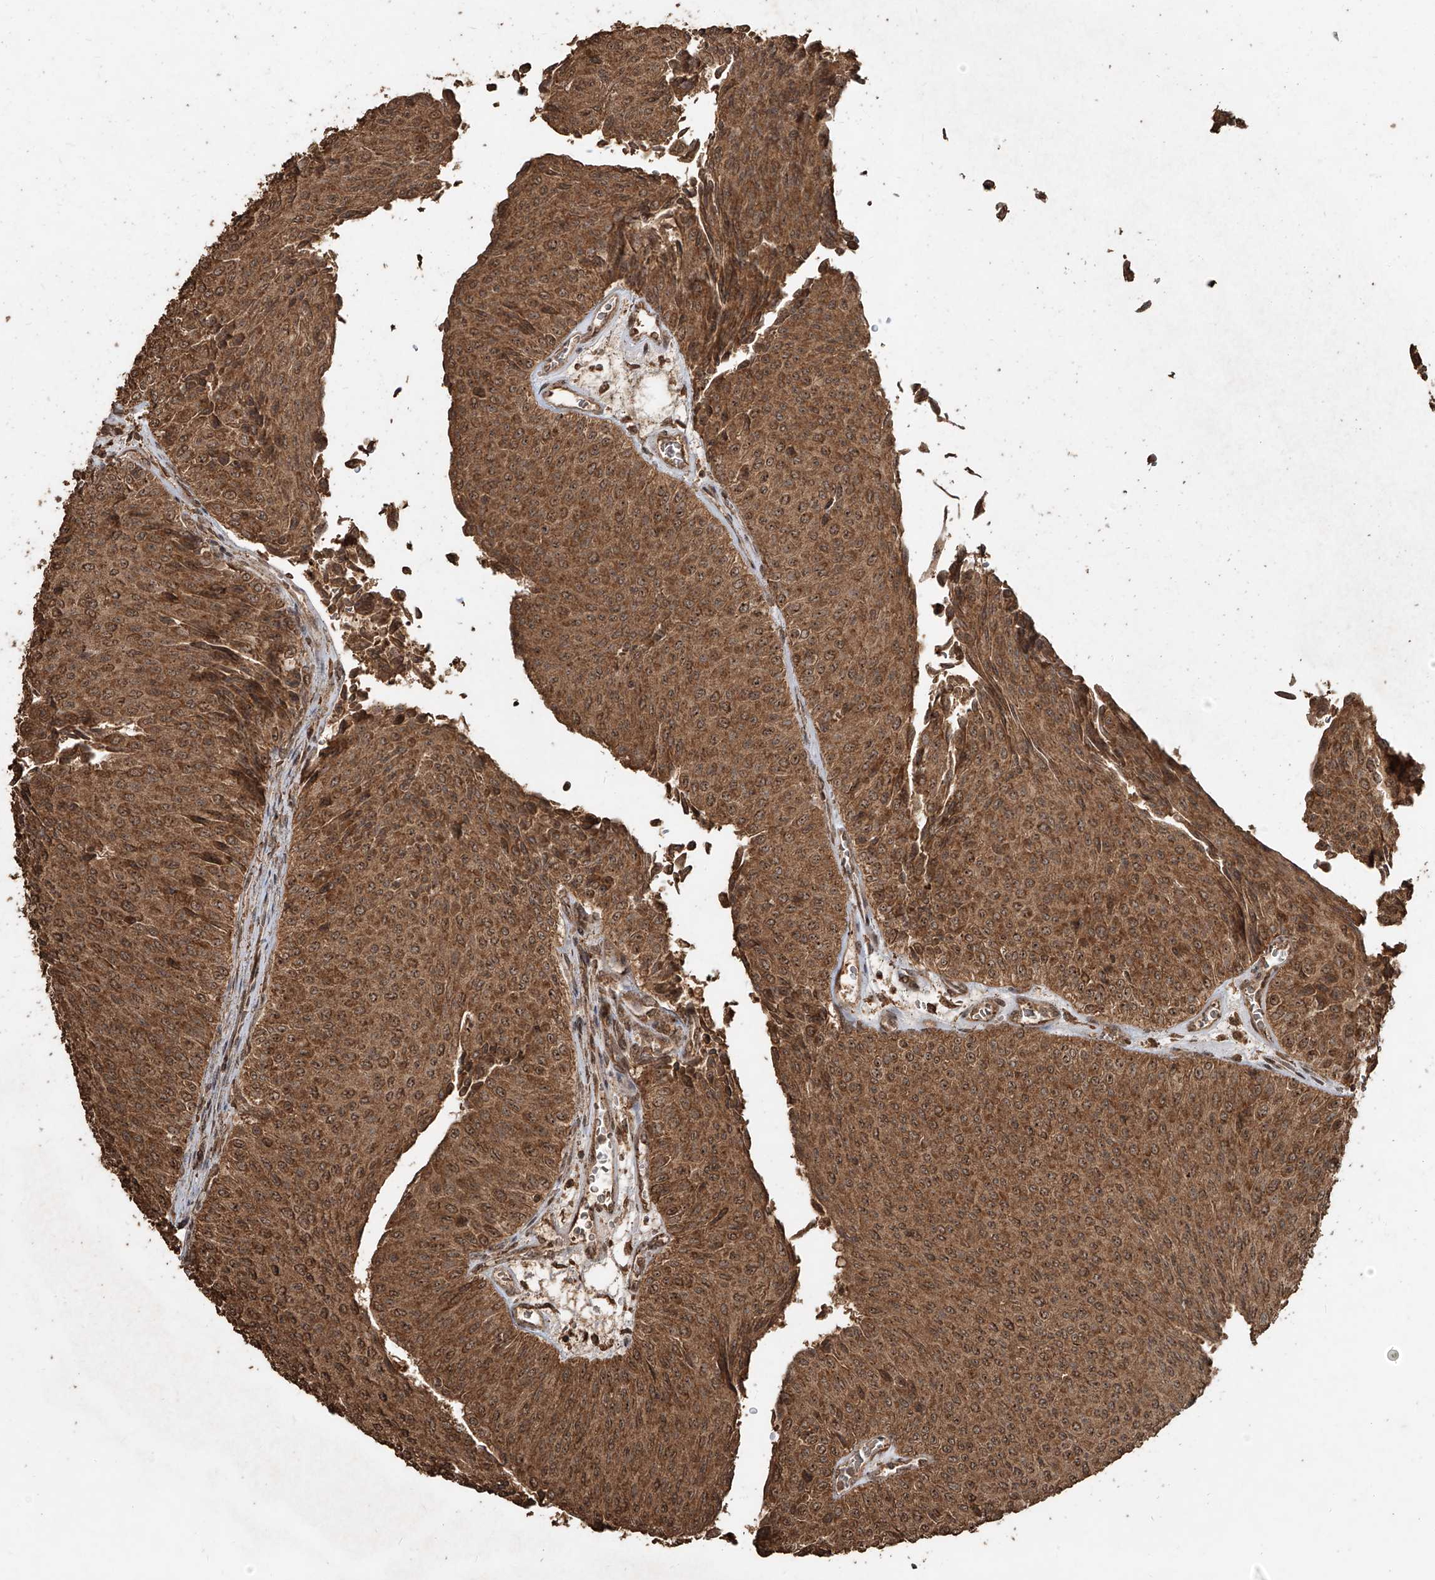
{"staining": {"intensity": "moderate", "quantity": ">75%", "location": "cytoplasmic/membranous,nuclear"}, "tissue": "urothelial cancer", "cell_type": "Tumor cells", "image_type": "cancer", "snomed": [{"axis": "morphology", "description": "Urothelial carcinoma, Low grade"}, {"axis": "topography", "description": "Urinary bladder"}], "caption": "A medium amount of moderate cytoplasmic/membranous and nuclear positivity is identified in approximately >75% of tumor cells in urothelial cancer tissue.", "gene": "ZNF660", "patient": {"sex": "male", "age": 78}}